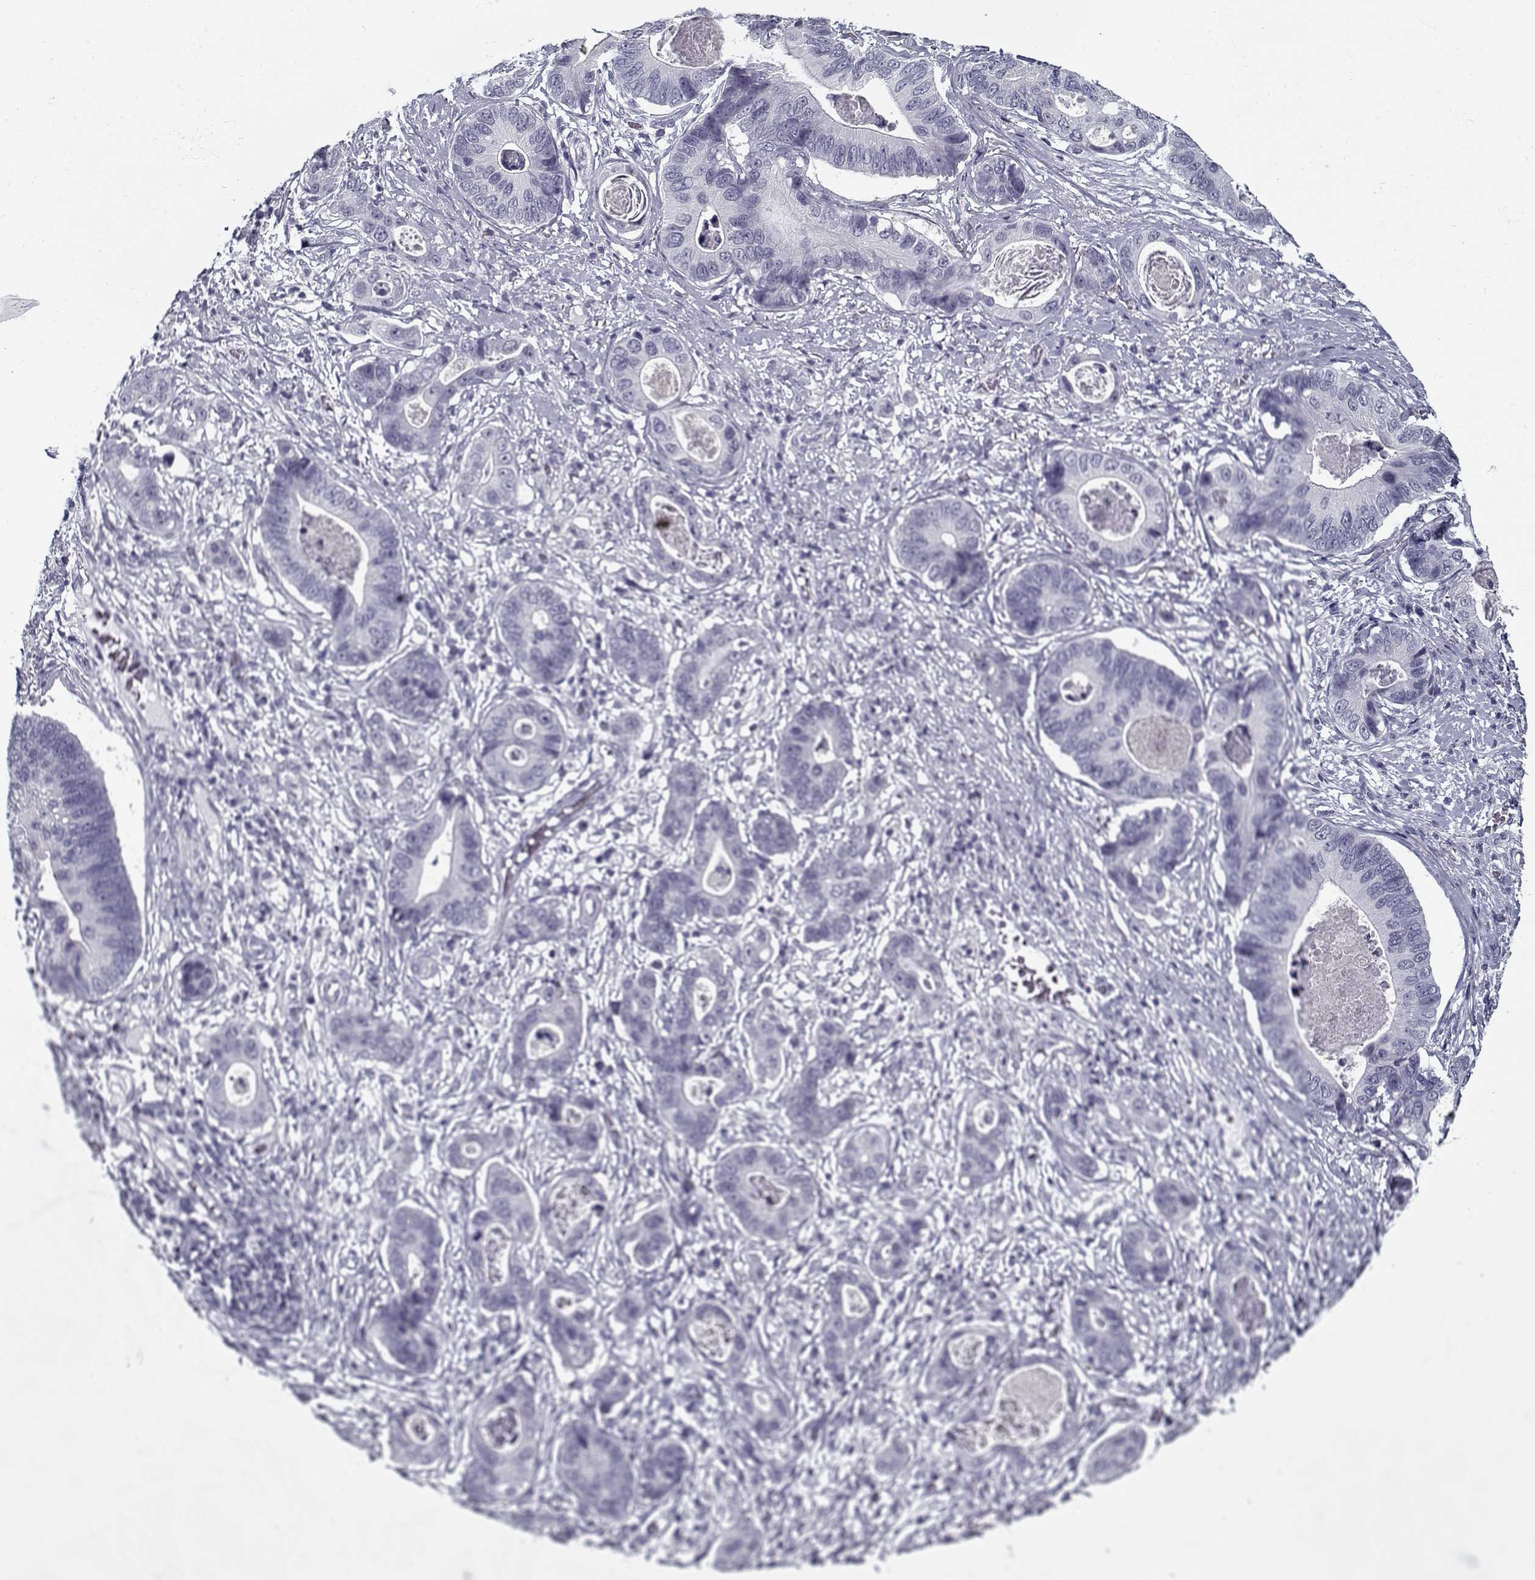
{"staining": {"intensity": "negative", "quantity": "none", "location": "none"}, "tissue": "stomach cancer", "cell_type": "Tumor cells", "image_type": "cancer", "snomed": [{"axis": "morphology", "description": "Adenocarcinoma, NOS"}, {"axis": "topography", "description": "Stomach"}], "caption": "The IHC image has no significant staining in tumor cells of adenocarcinoma (stomach) tissue. (DAB (3,3'-diaminobenzidine) immunohistochemistry (IHC) with hematoxylin counter stain).", "gene": "RNF32", "patient": {"sex": "male", "age": 84}}